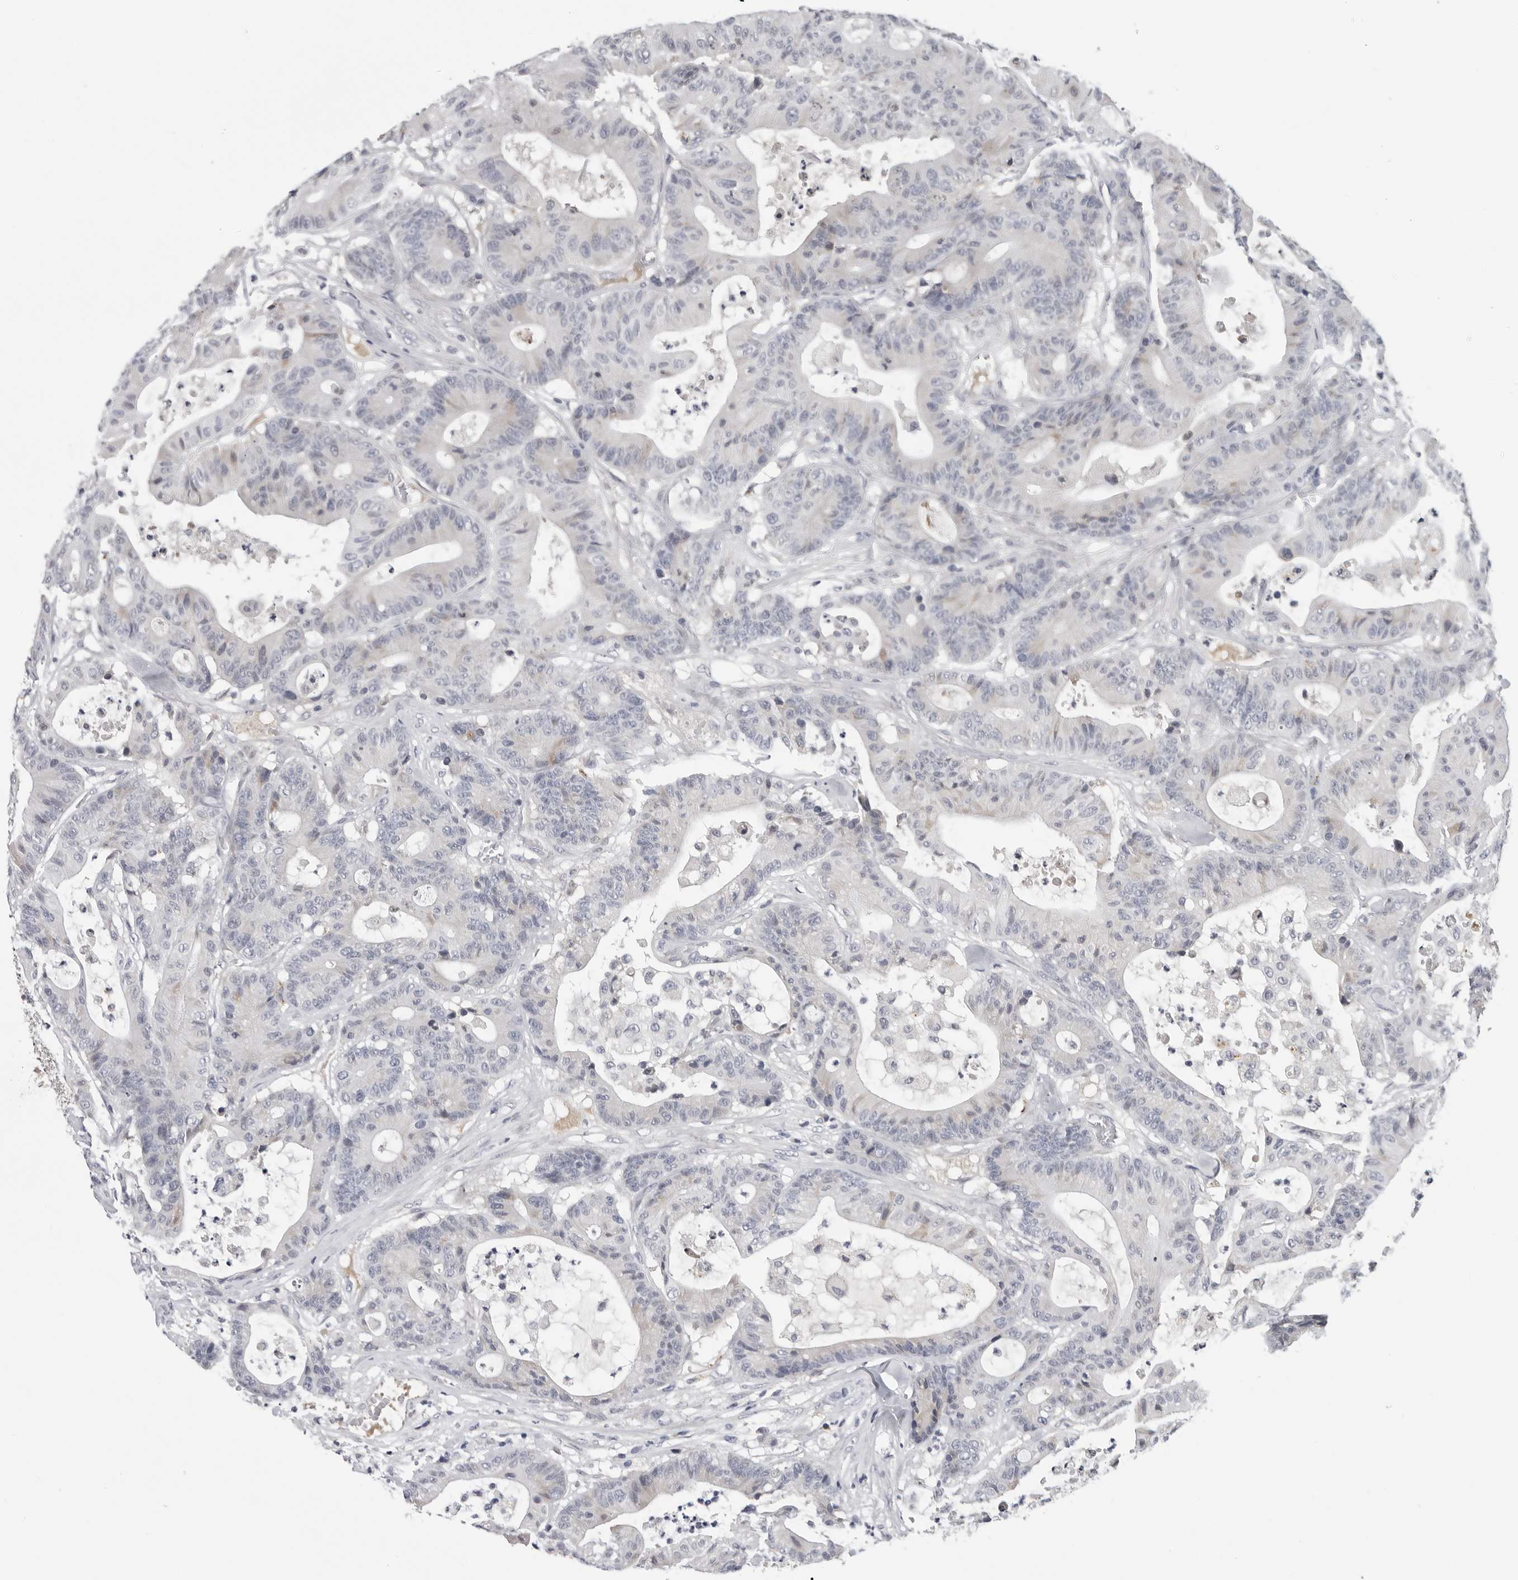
{"staining": {"intensity": "negative", "quantity": "none", "location": "none"}, "tissue": "colorectal cancer", "cell_type": "Tumor cells", "image_type": "cancer", "snomed": [{"axis": "morphology", "description": "Adenocarcinoma, NOS"}, {"axis": "topography", "description": "Colon"}], "caption": "Immunohistochemical staining of colorectal cancer reveals no significant expression in tumor cells.", "gene": "ZNF502", "patient": {"sex": "female", "age": 84}}